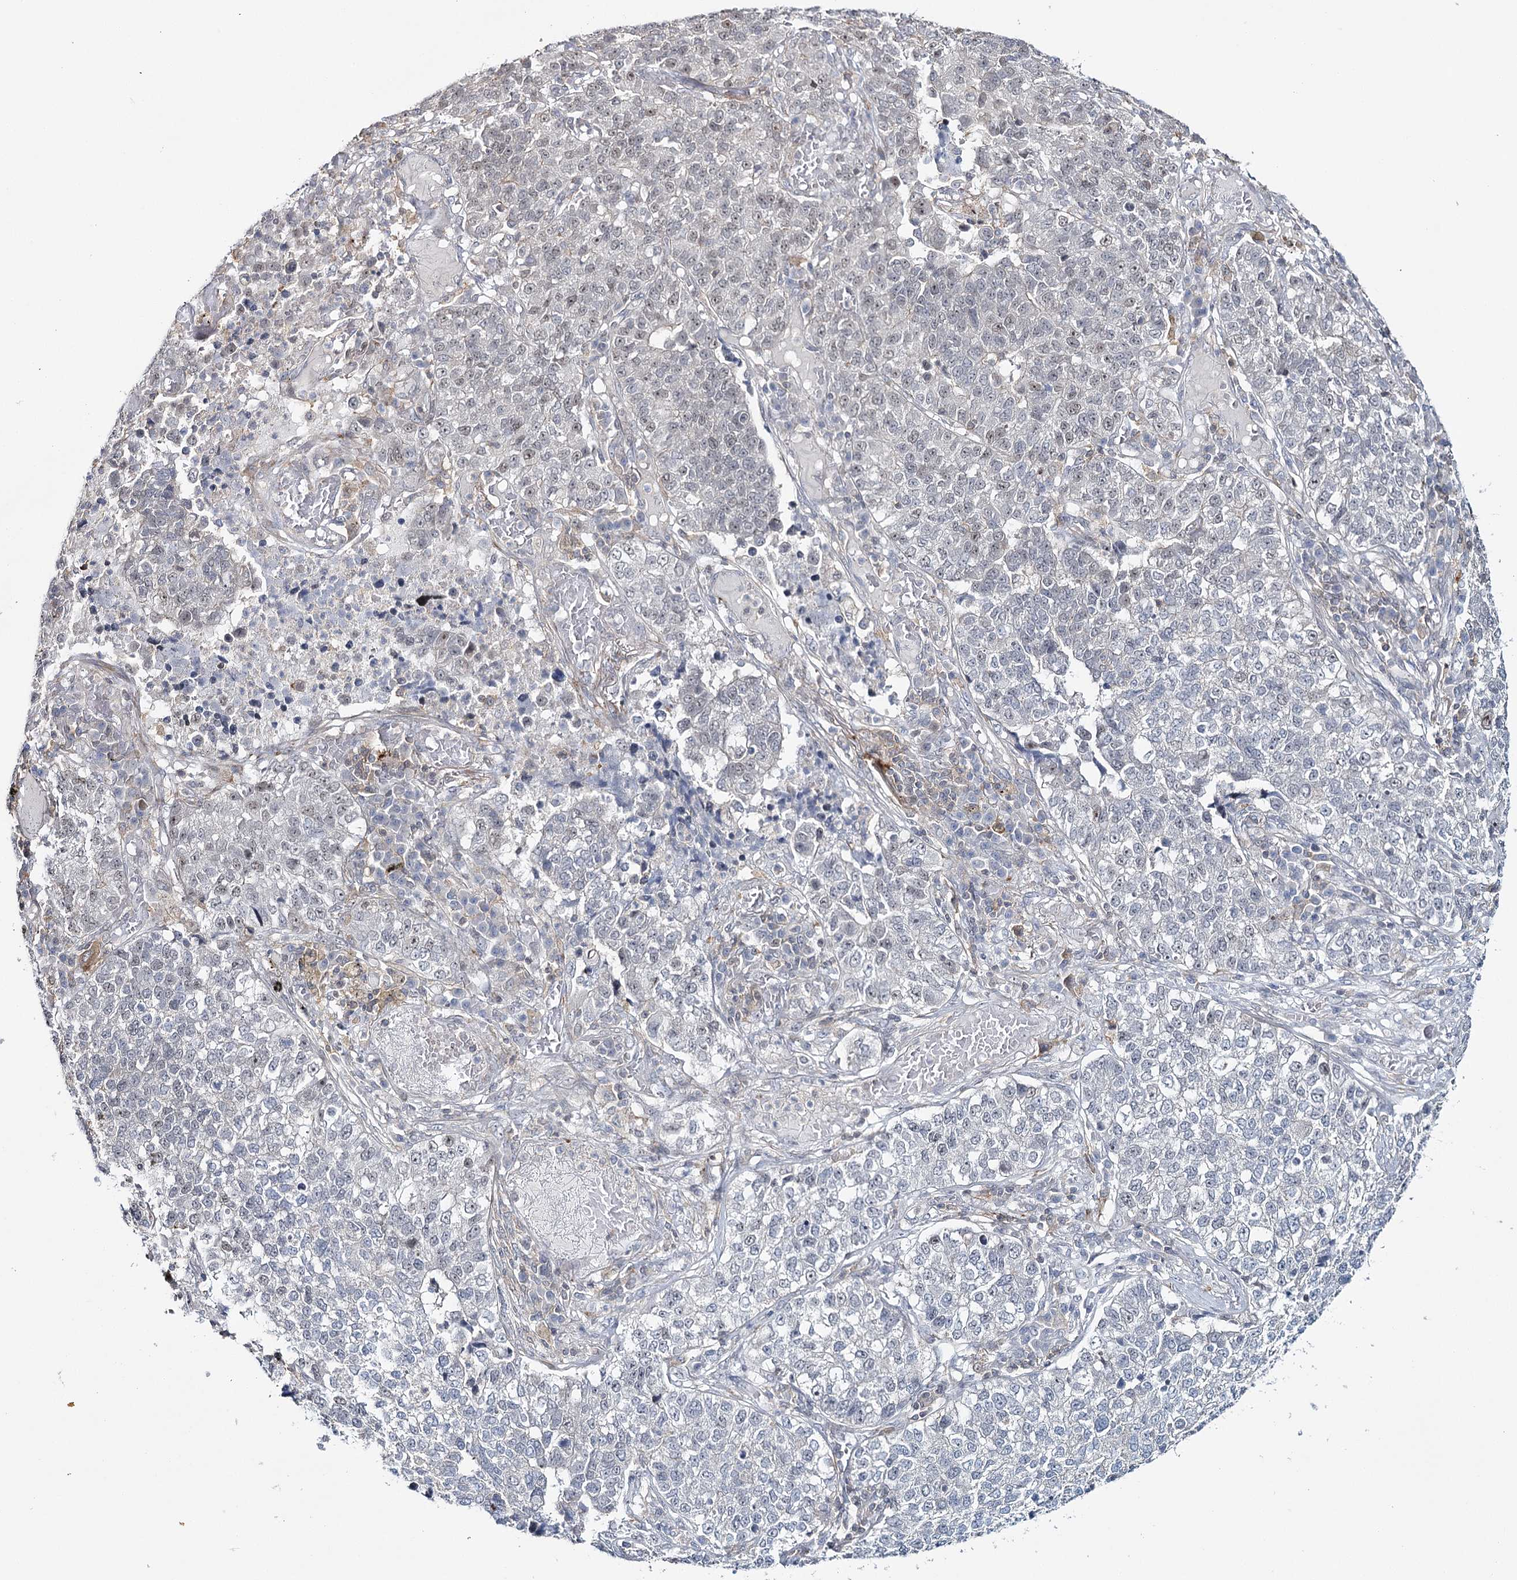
{"staining": {"intensity": "weak", "quantity": "<25%", "location": "nuclear"}, "tissue": "lung cancer", "cell_type": "Tumor cells", "image_type": "cancer", "snomed": [{"axis": "morphology", "description": "Adenocarcinoma, NOS"}, {"axis": "topography", "description": "Lung"}], "caption": "Immunohistochemistry (IHC) of adenocarcinoma (lung) demonstrates no positivity in tumor cells.", "gene": "ZC3H8", "patient": {"sex": "male", "age": 49}}